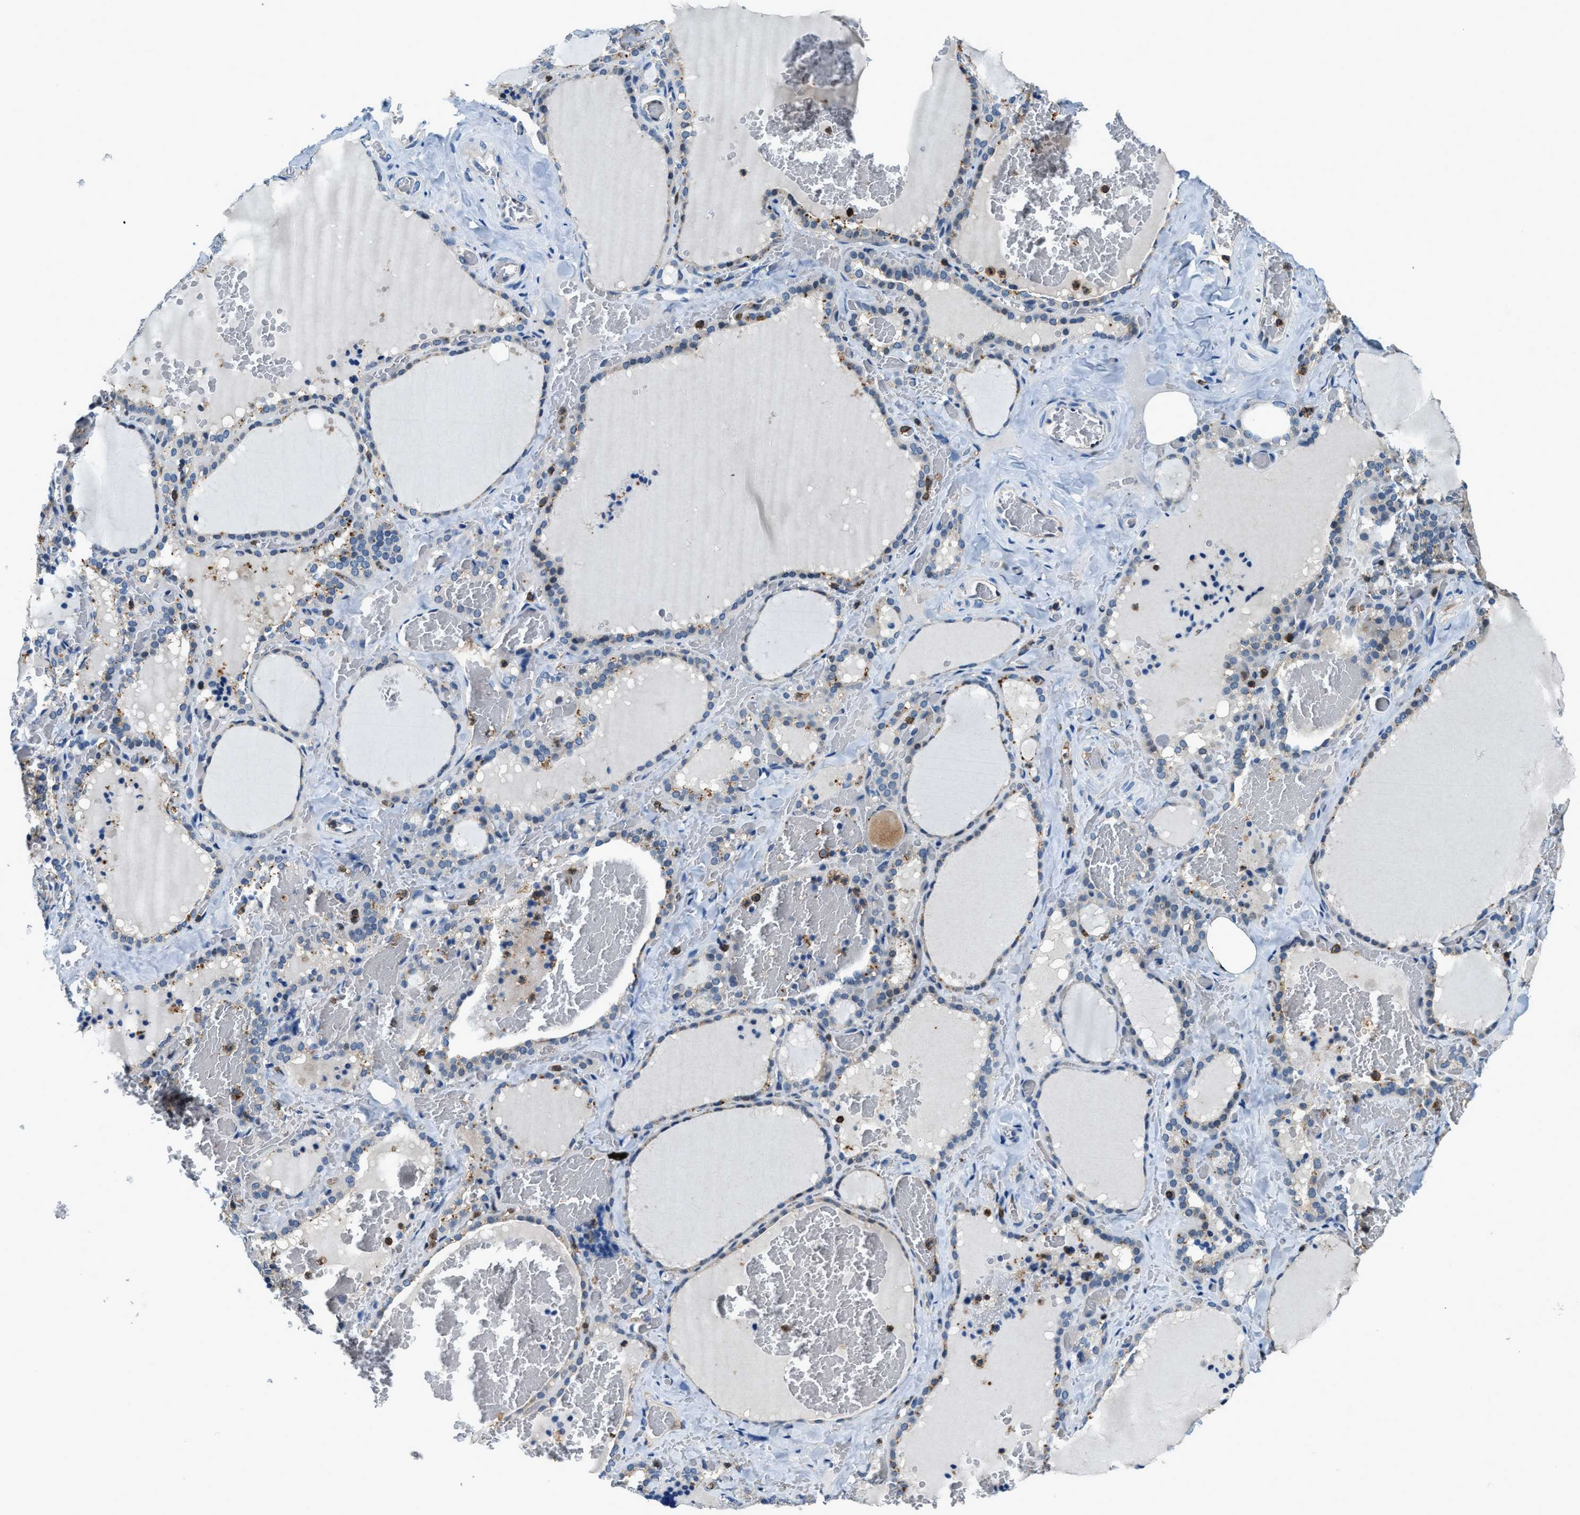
{"staining": {"intensity": "weak", "quantity": "<25%", "location": "cytoplasmic/membranous"}, "tissue": "thyroid gland", "cell_type": "Glandular cells", "image_type": "normal", "snomed": [{"axis": "morphology", "description": "Normal tissue, NOS"}, {"axis": "topography", "description": "Thyroid gland"}], "caption": "A histopathology image of thyroid gland stained for a protein displays no brown staining in glandular cells. (DAB (3,3'-diaminobenzidine) IHC, high magnification).", "gene": "MYO1G", "patient": {"sex": "female", "age": 22}}